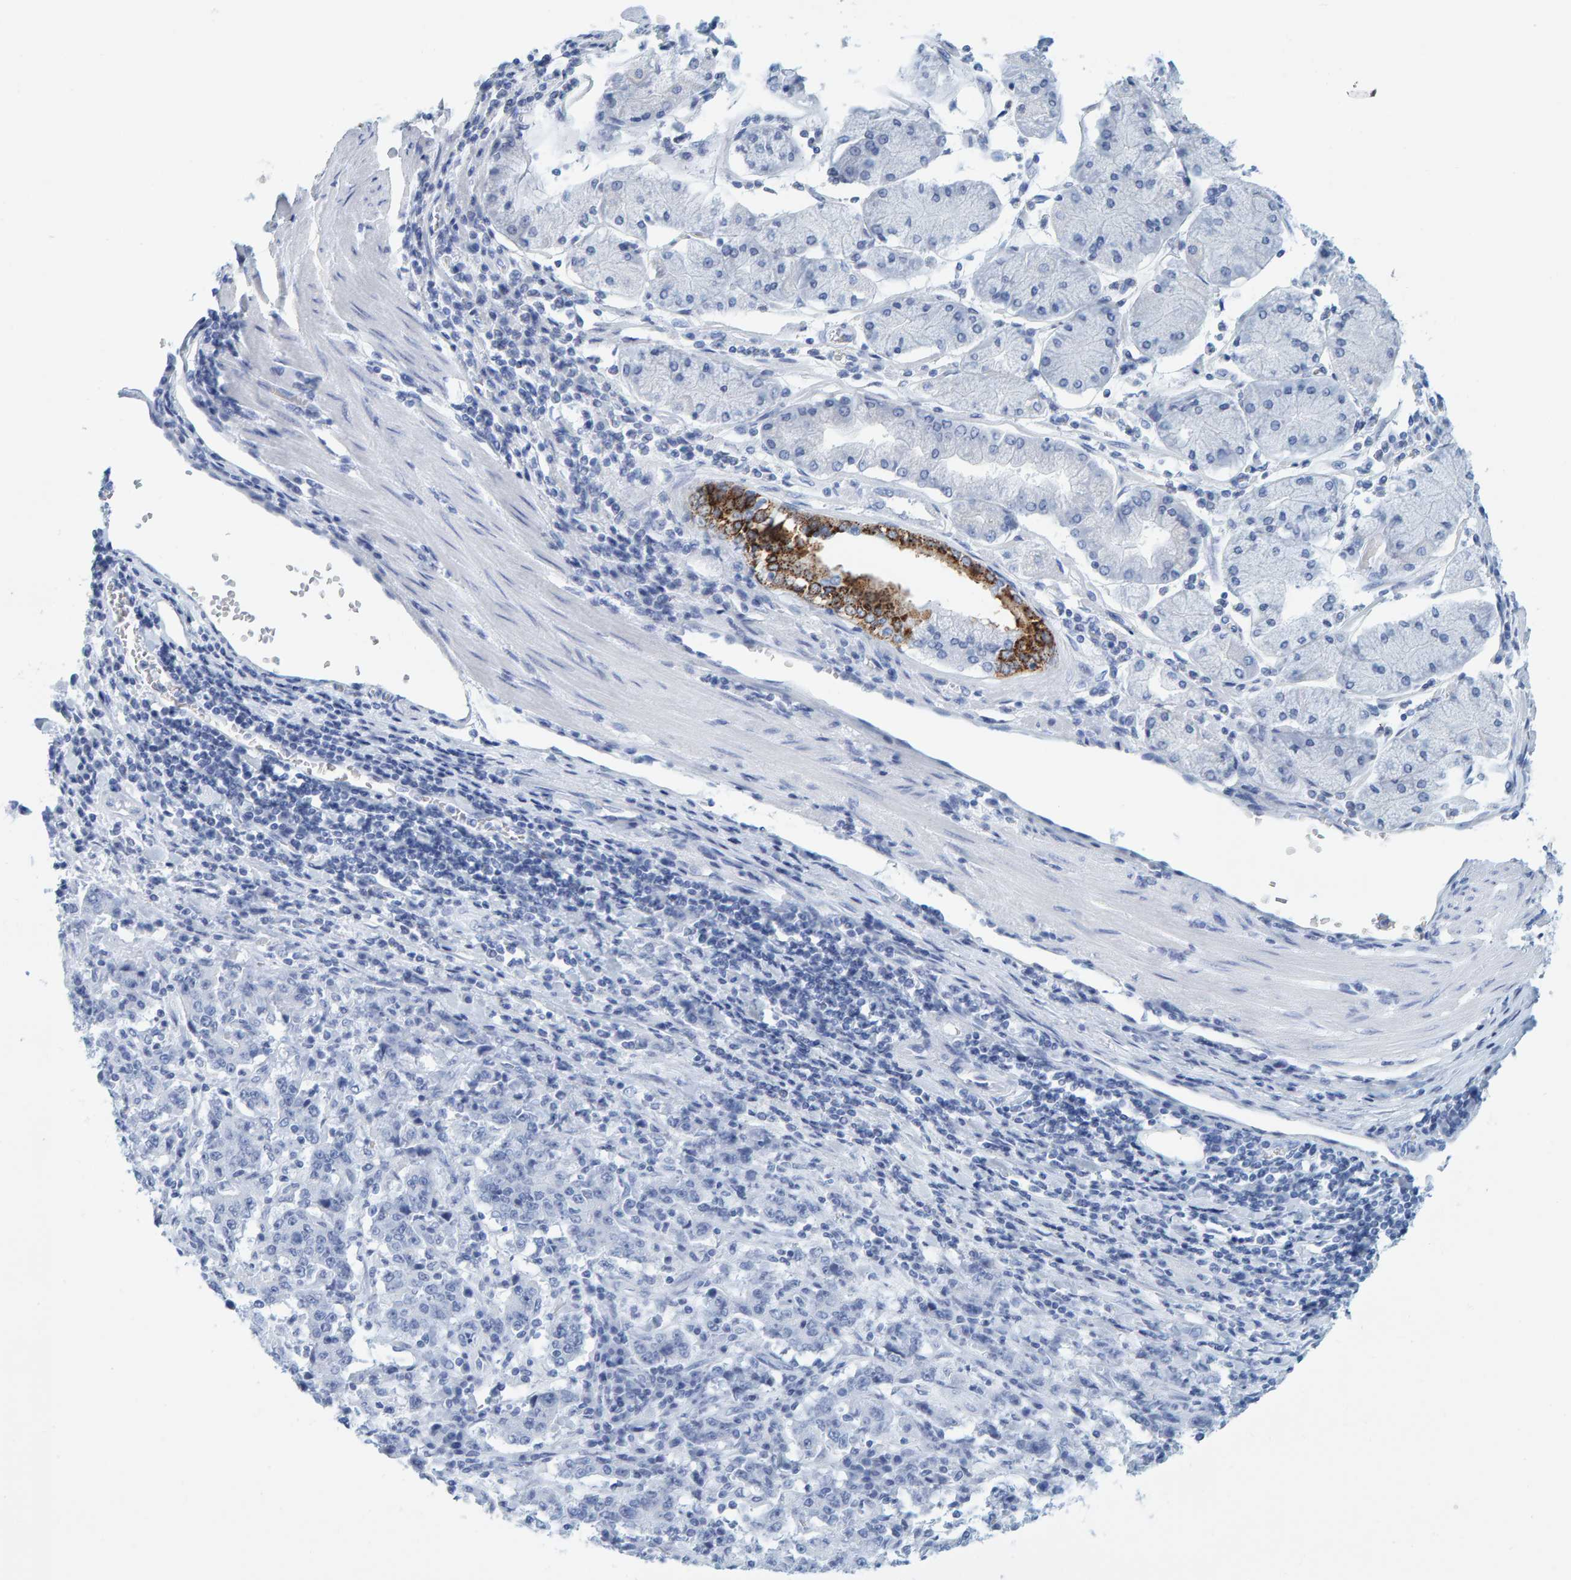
{"staining": {"intensity": "negative", "quantity": "none", "location": "none"}, "tissue": "stomach cancer", "cell_type": "Tumor cells", "image_type": "cancer", "snomed": [{"axis": "morphology", "description": "Normal tissue, NOS"}, {"axis": "morphology", "description": "Adenocarcinoma, NOS"}, {"axis": "topography", "description": "Stomach, upper"}, {"axis": "topography", "description": "Stomach"}], "caption": "A histopathology image of adenocarcinoma (stomach) stained for a protein shows no brown staining in tumor cells.", "gene": "SFTPC", "patient": {"sex": "male", "age": 59}}